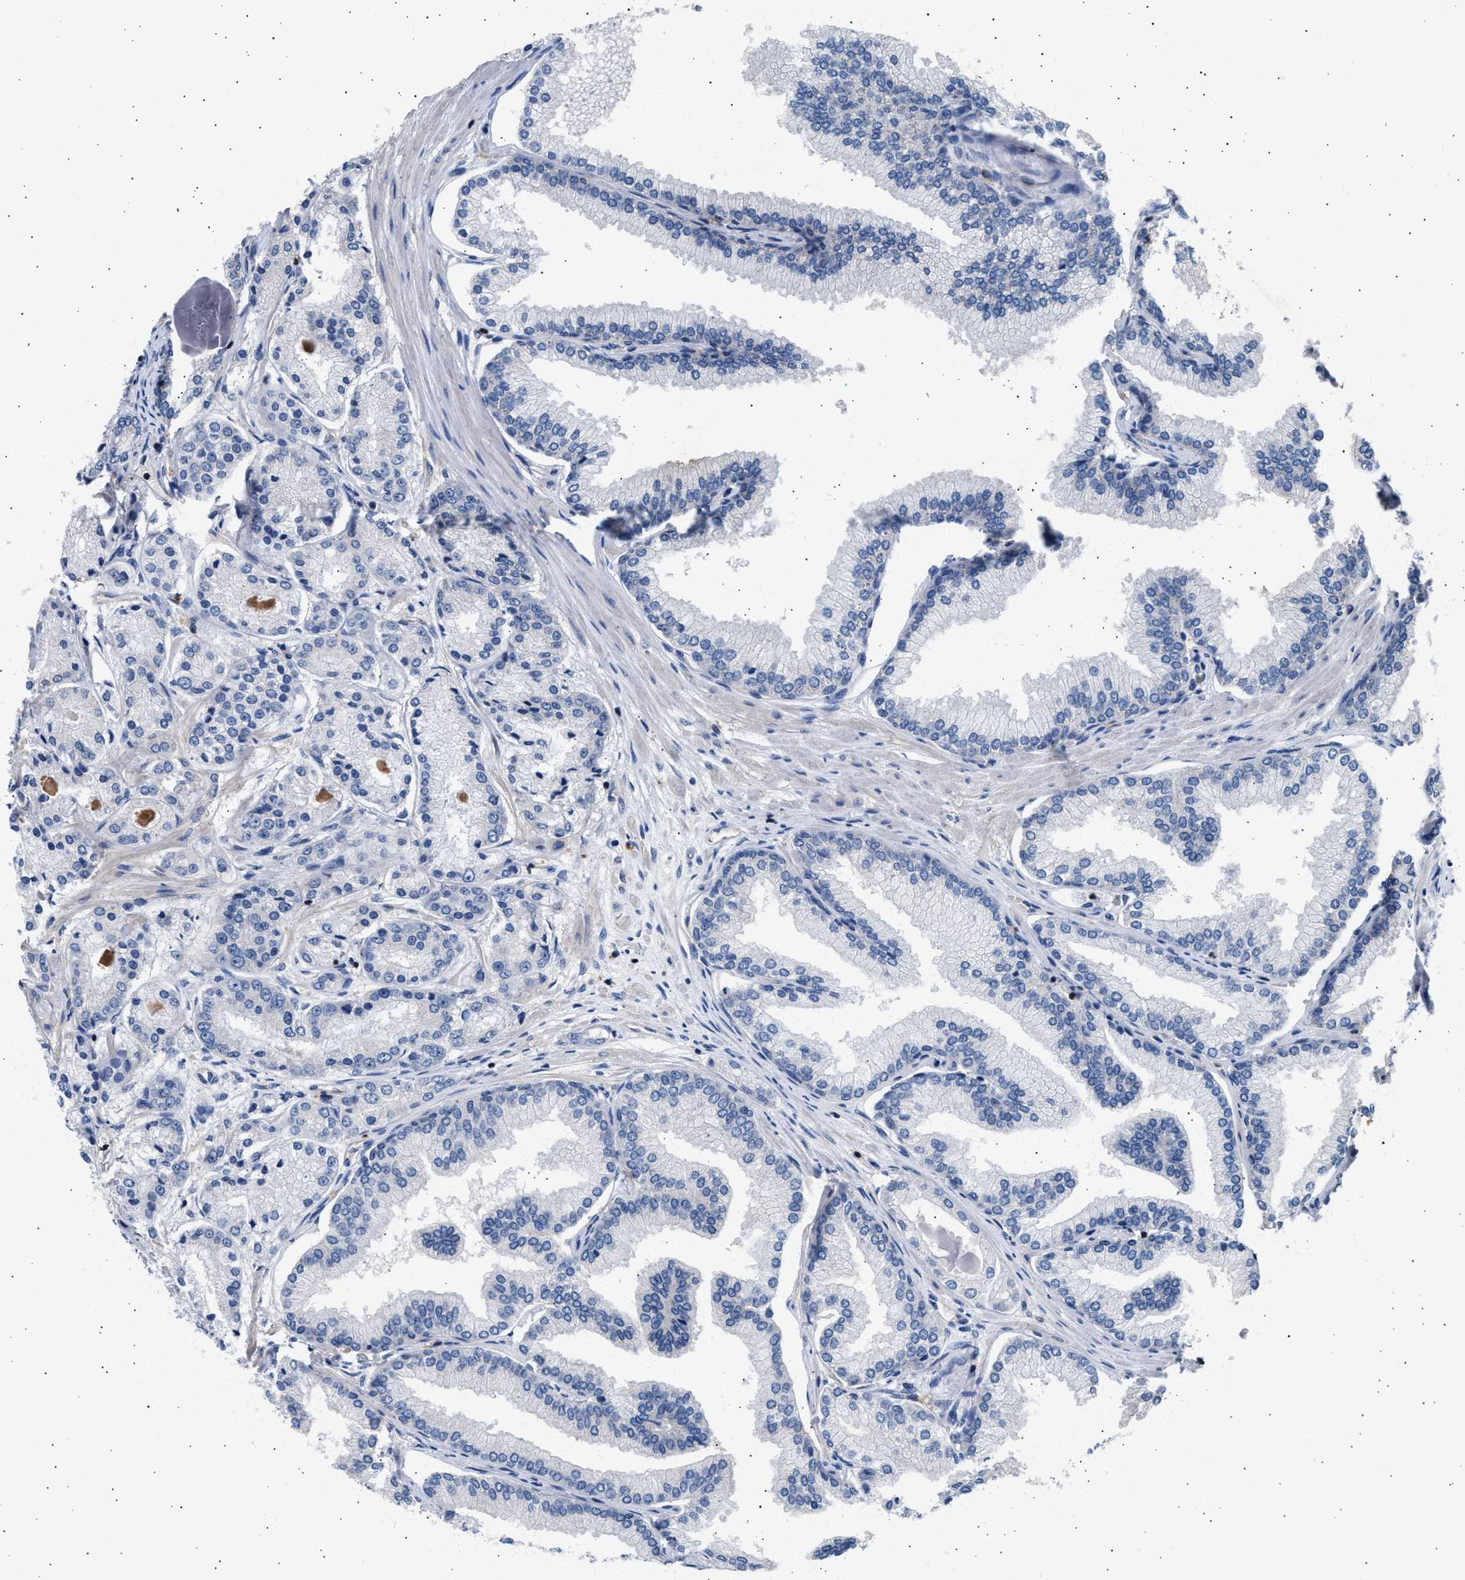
{"staining": {"intensity": "negative", "quantity": "none", "location": "none"}, "tissue": "prostate cancer", "cell_type": "Tumor cells", "image_type": "cancer", "snomed": [{"axis": "morphology", "description": "Adenocarcinoma, High grade"}, {"axis": "topography", "description": "Prostate"}], "caption": "A high-resolution micrograph shows immunohistochemistry staining of prostate adenocarcinoma (high-grade), which demonstrates no significant staining in tumor cells. (DAB (3,3'-diaminobenzidine) immunohistochemistry, high magnification).", "gene": "GRAP2", "patient": {"sex": "male", "age": 59}}